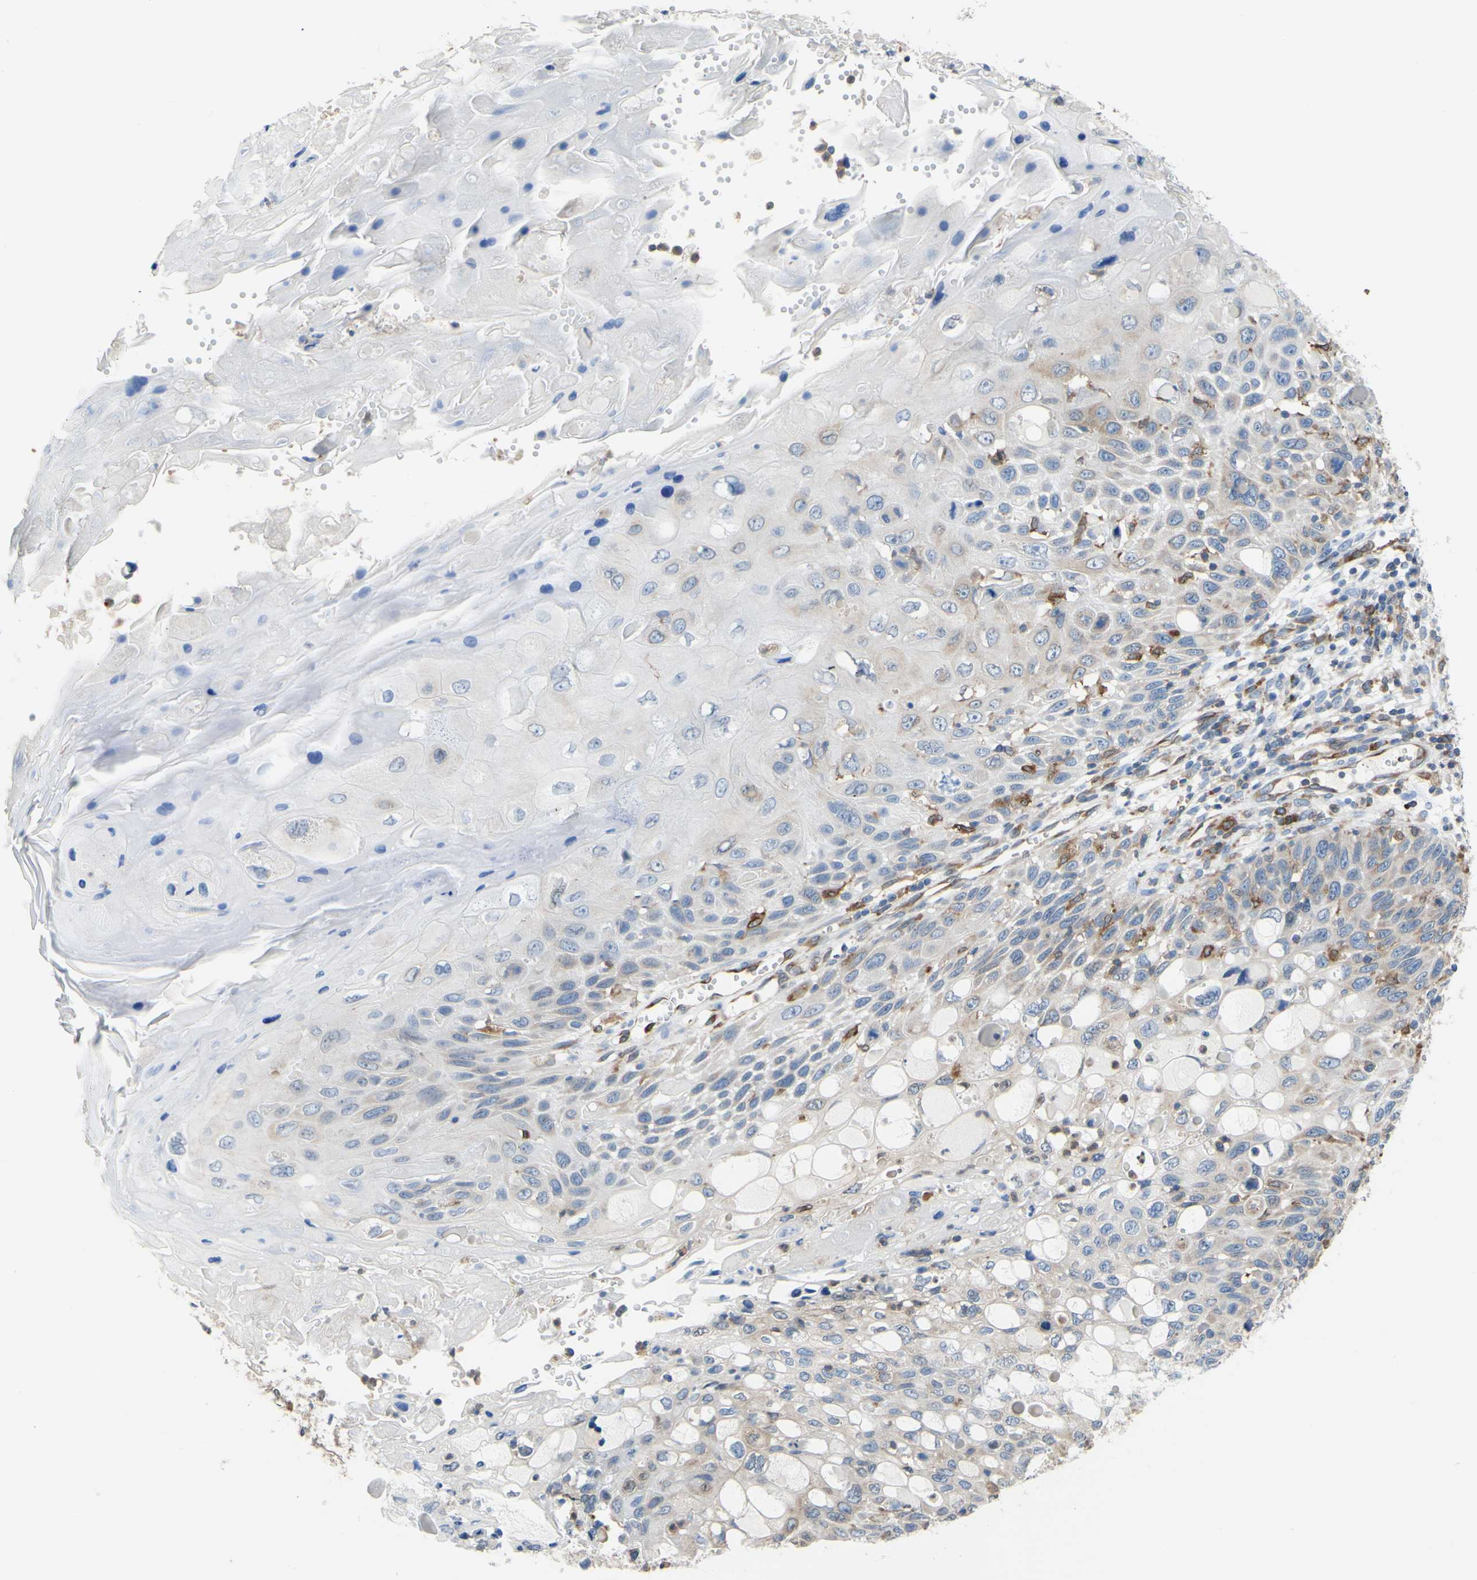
{"staining": {"intensity": "moderate", "quantity": "<25%", "location": "cytoplasmic/membranous"}, "tissue": "cervical cancer", "cell_type": "Tumor cells", "image_type": "cancer", "snomed": [{"axis": "morphology", "description": "Squamous cell carcinoma, NOS"}, {"axis": "topography", "description": "Cervix"}], "caption": "Protein expression analysis of human cervical squamous cell carcinoma reveals moderate cytoplasmic/membranous expression in approximately <25% of tumor cells. The staining was performed using DAB (3,3'-diaminobenzidine), with brown indicating positive protein expression. Nuclei are stained blue with hematoxylin.", "gene": "MGST2", "patient": {"sex": "female", "age": 70}}